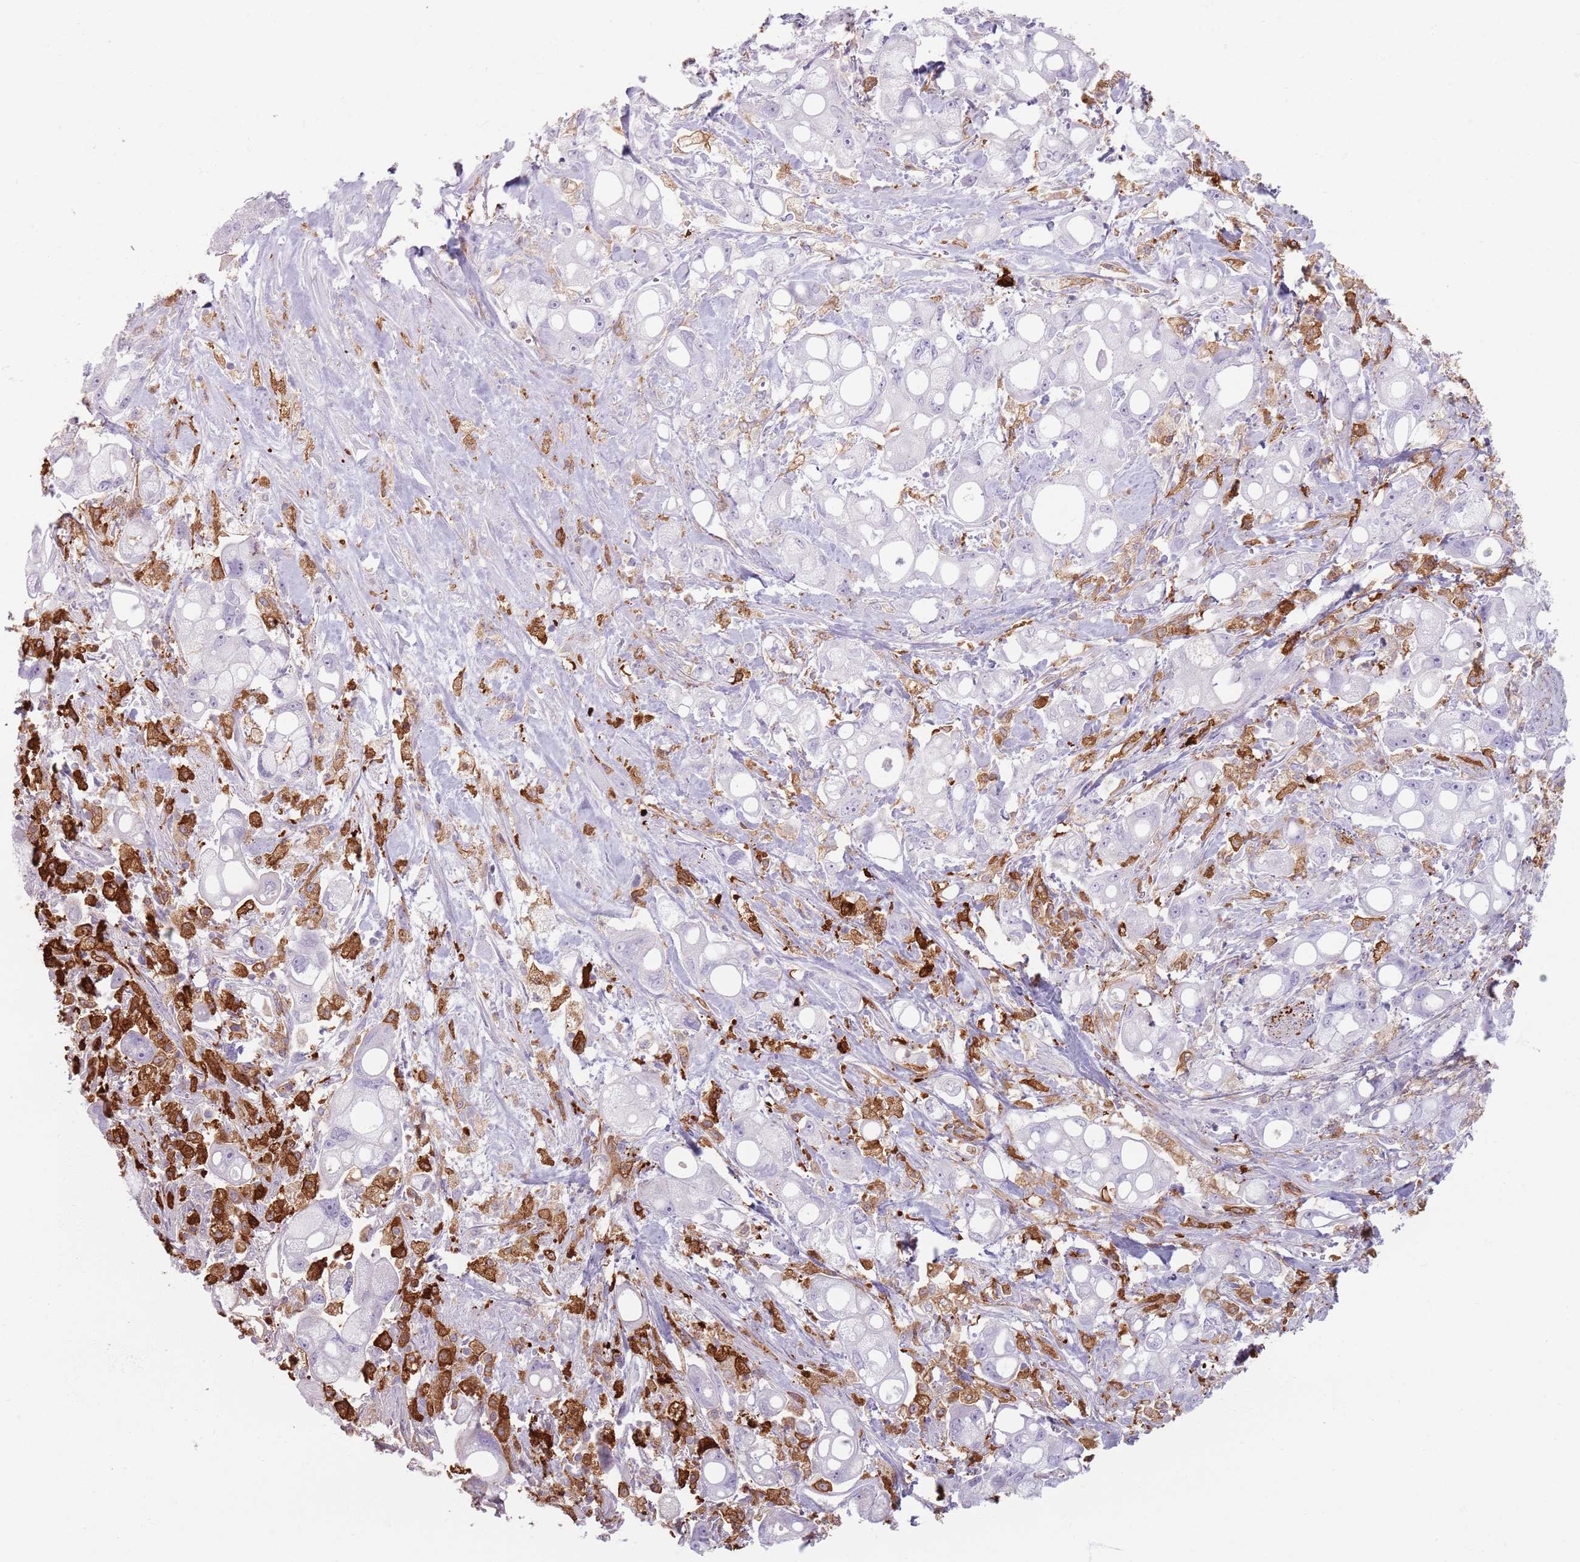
{"staining": {"intensity": "negative", "quantity": "none", "location": "none"}, "tissue": "pancreatic cancer", "cell_type": "Tumor cells", "image_type": "cancer", "snomed": [{"axis": "morphology", "description": "Adenocarcinoma, NOS"}, {"axis": "topography", "description": "Pancreas"}], "caption": "Protein analysis of pancreatic cancer (adenocarcinoma) demonstrates no significant staining in tumor cells.", "gene": "GDPGP1", "patient": {"sex": "male", "age": 68}}